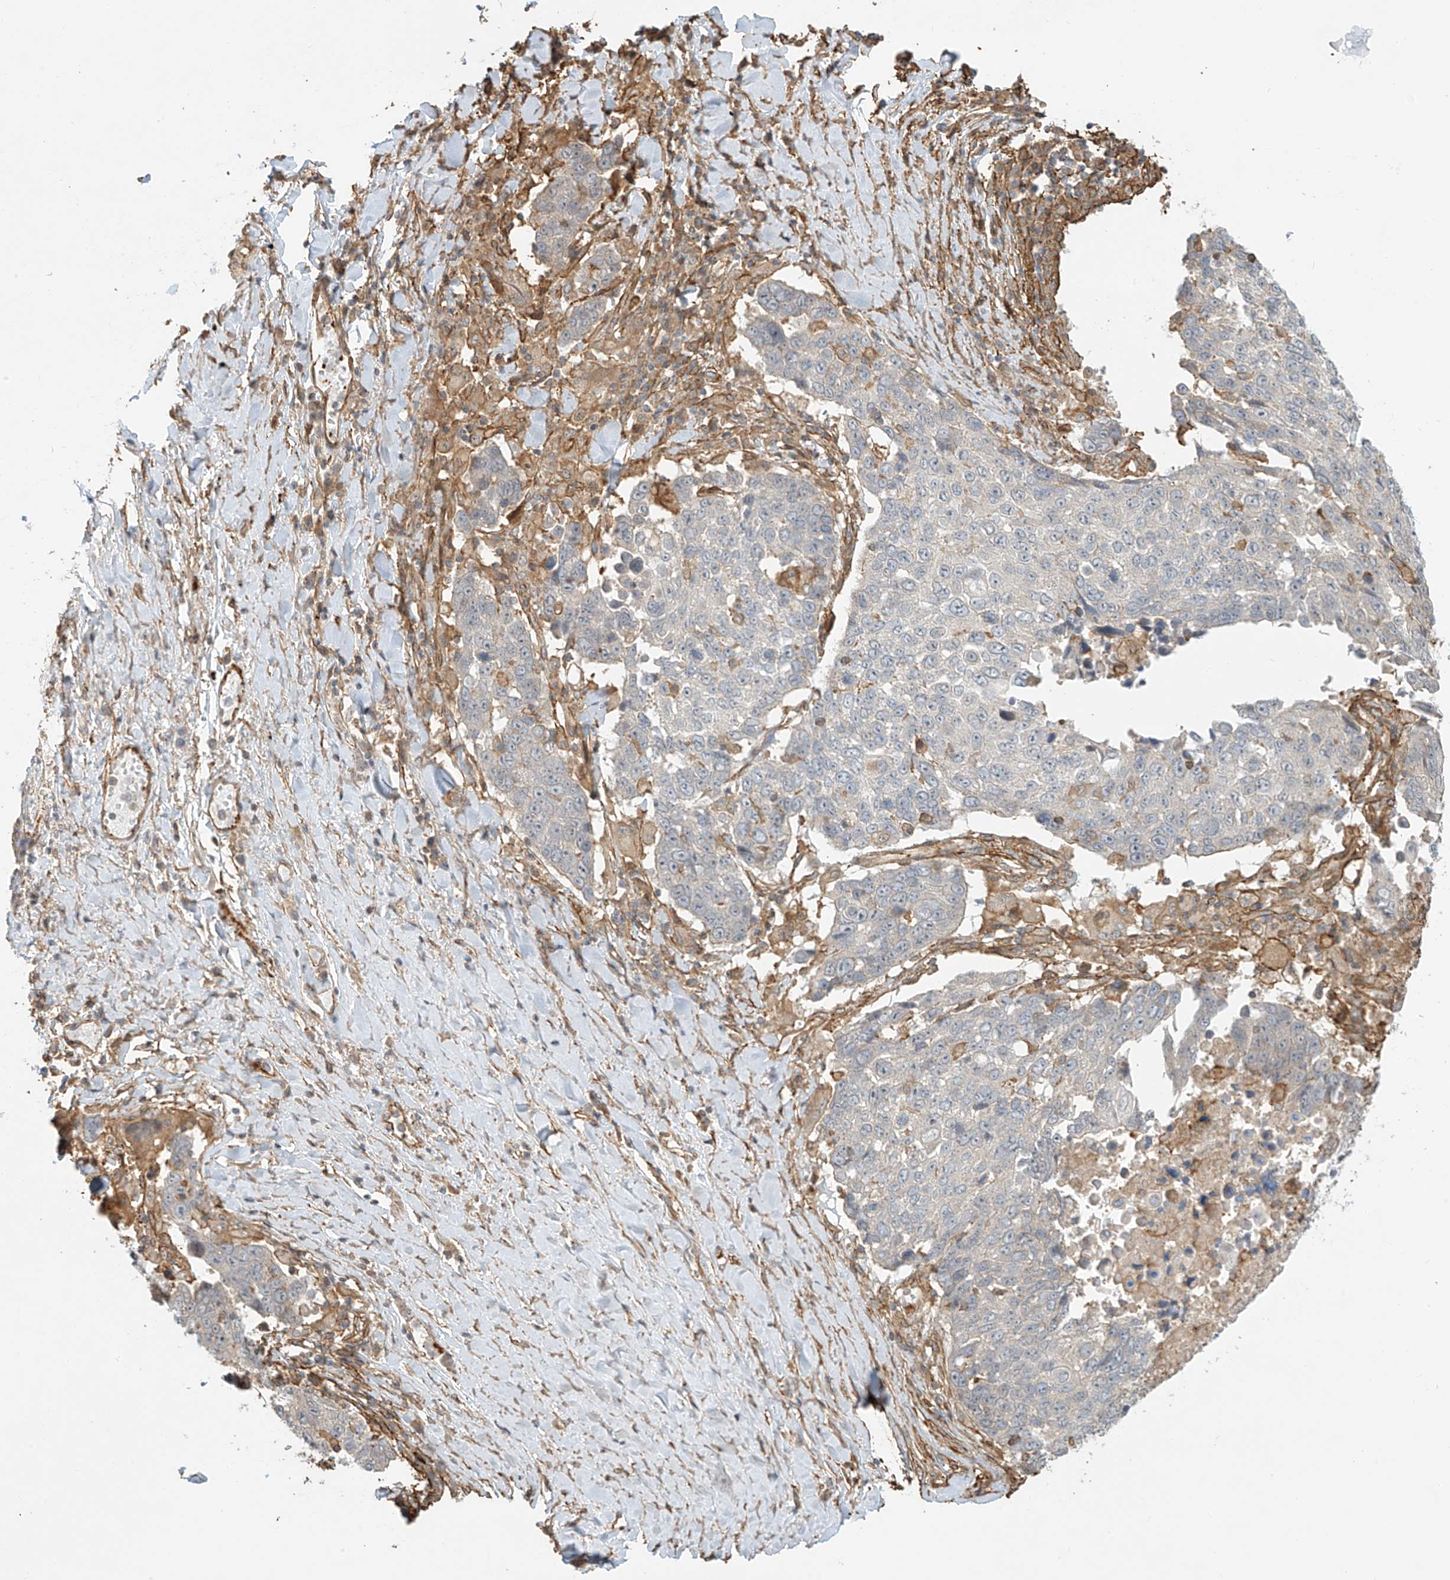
{"staining": {"intensity": "negative", "quantity": "none", "location": "none"}, "tissue": "lung cancer", "cell_type": "Tumor cells", "image_type": "cancer", "snomed": [{"axis": "morphology", "description": "Squamous cell carcinoma, NOS"}, {"axis": "topography", "description": "Lung"}], "caption": "Lung squamous cell carcinoma was stained to show a protein in brown. There is no significant staining in tumor cells.", "gene": "CSMD3", "patient": {"sex": "male", "age": 66}}